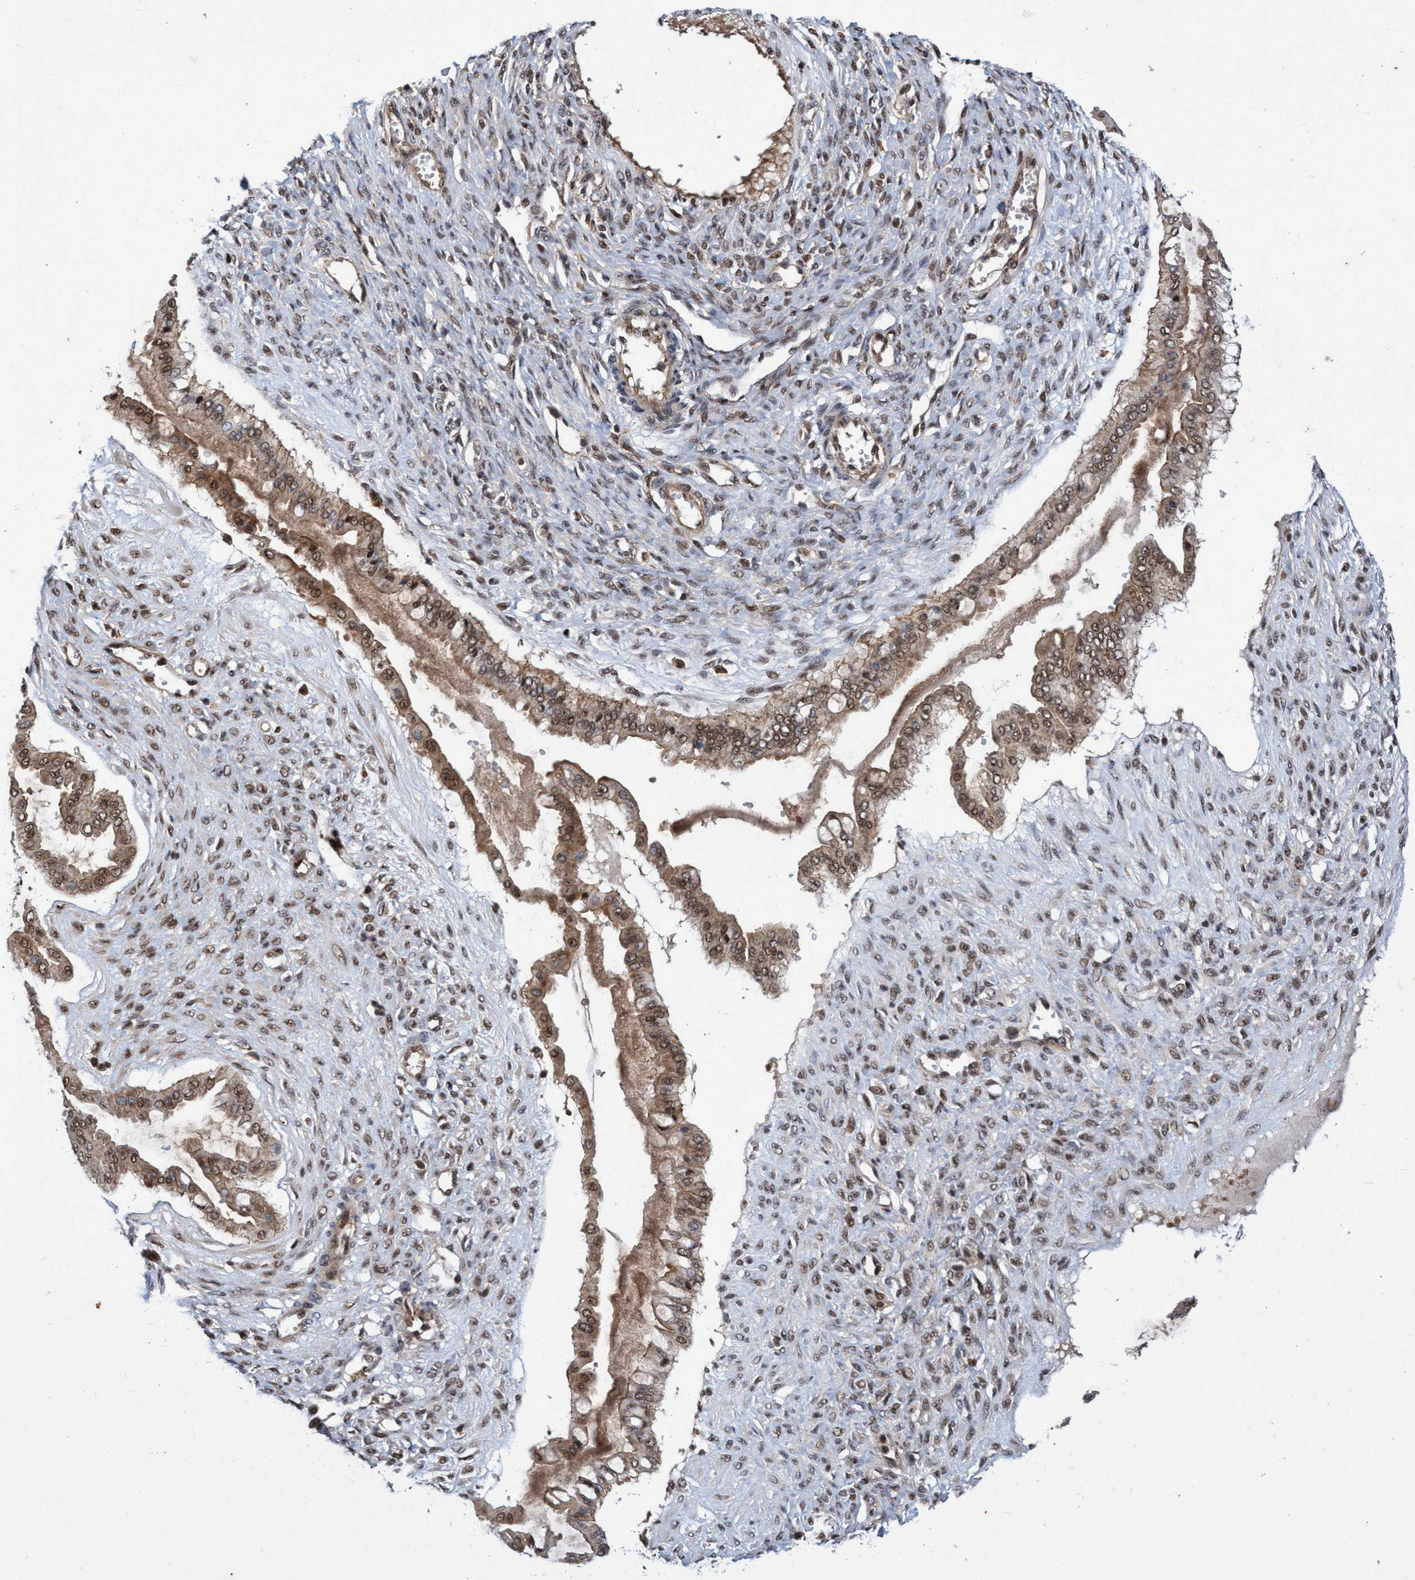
{"staining": {"intensity": "moderate", "quantity": ">75%", "location": "cytoplasmic/membranous,nuclear"}, "tissue": "ovarian cancer", "cell_type": "Tumor cells", "image_type": "cancer", "snomed": [{"axis": "morphology", "description": "Cystadenocarcinoma, mucinous, NOS"}, {"axis": "topography", "description": "Ovary"}], "caption": "Moderate cytoplasmic/membranous and nuclear protein staining is identified in approximately >75% of tumor cells in ovarian mucinous cystadenocarcinoma.", "gene": "GTF2F1", "patient": {"sex": "female", "age": 73}}